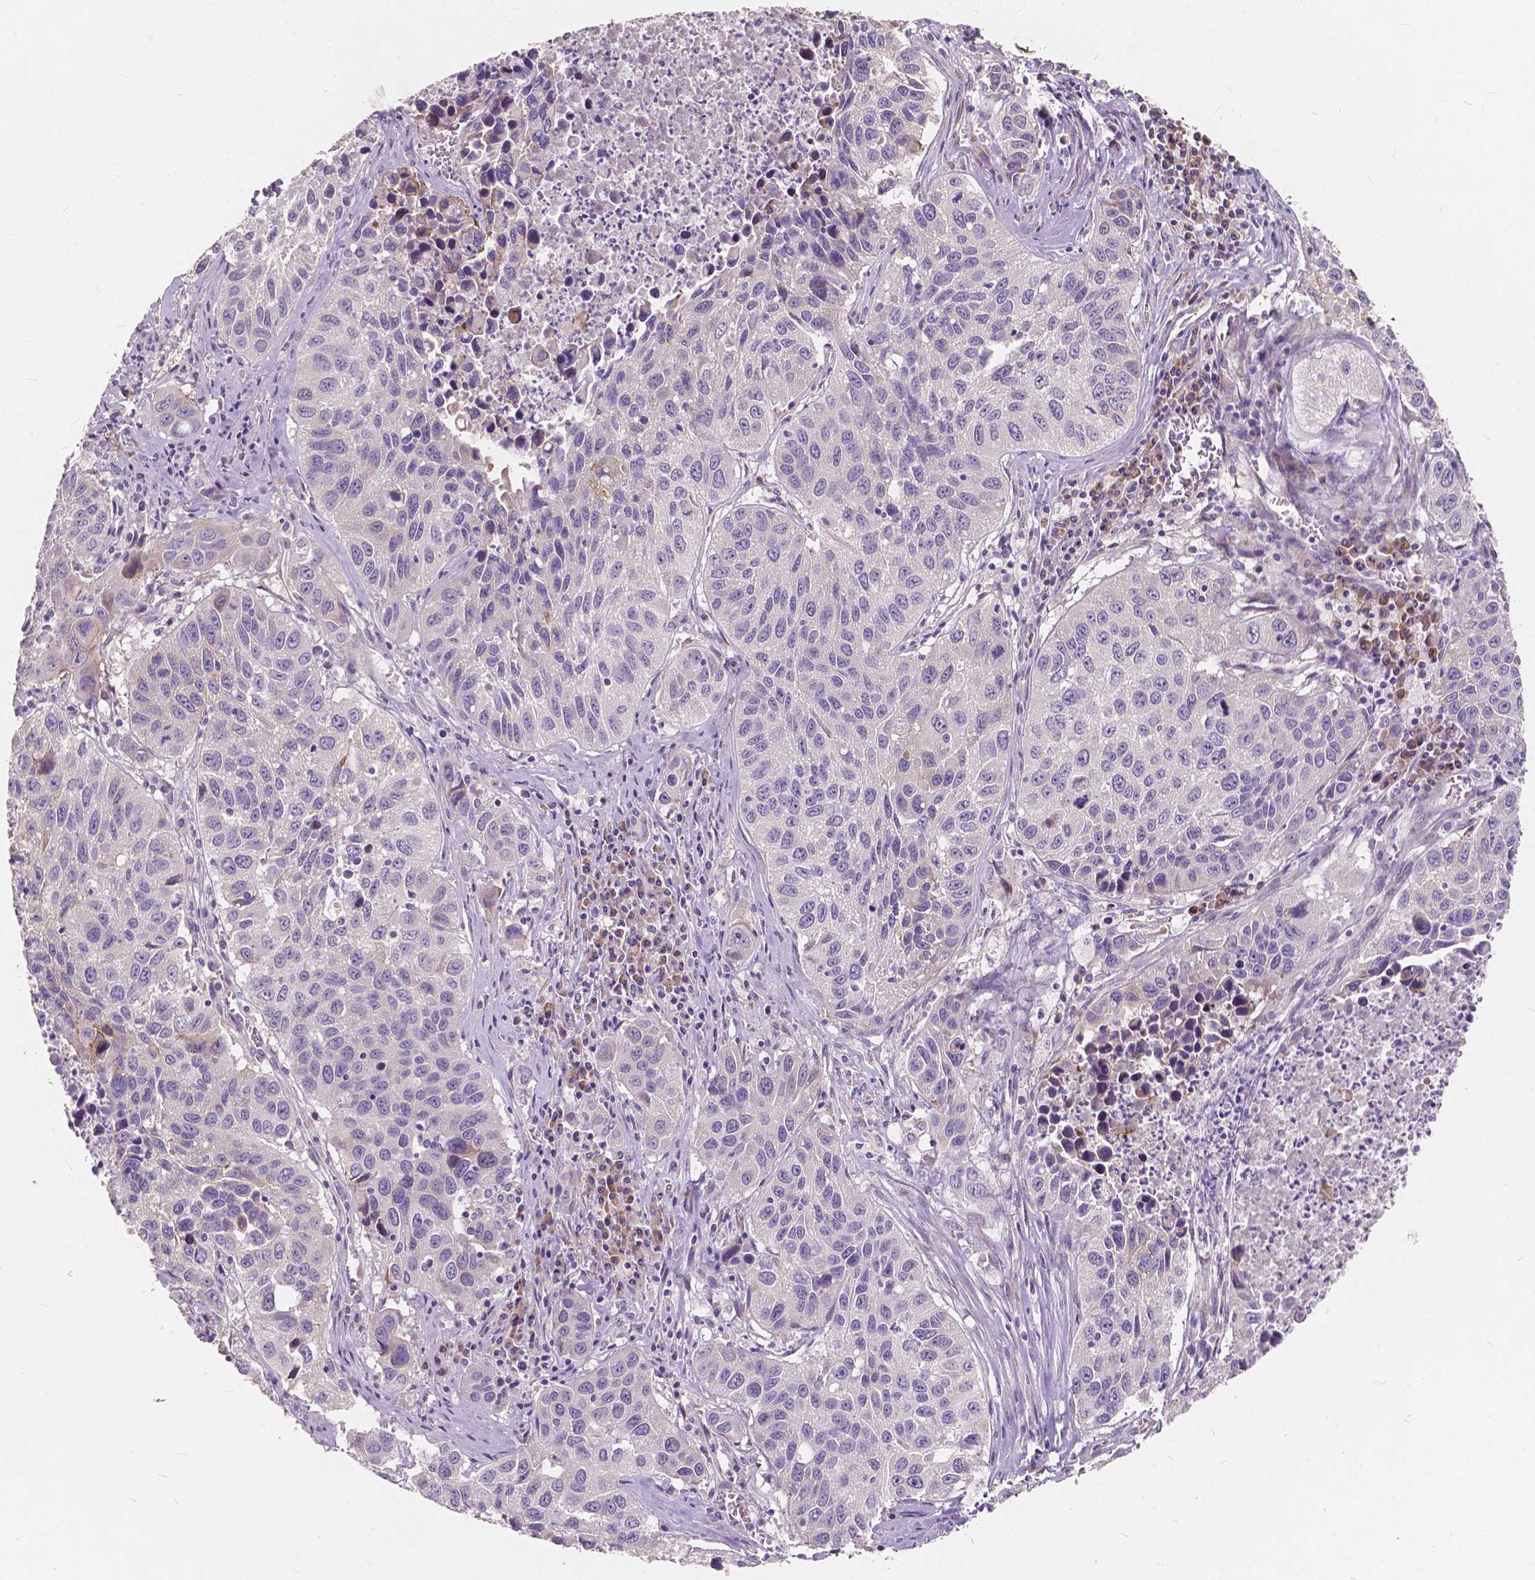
{"staining": {"intensity": "negative", "quantity": "none", "location": "none"}, "tissue": "lung cancer", "cell_type": "Tumor cells", "image_type": "cancer", "snomed": [{"axis": "morphology", "description": "Squamous cell carcinoma, NOS"}, {"axis": "topography", "description": "Lung"}], "caption": "Immunohistochemical staining of human lung cancer exhibits no significant positivity in tumor cells.", "gene": "SLC7A8", "patient": {"sex": "female", "age": 61}}